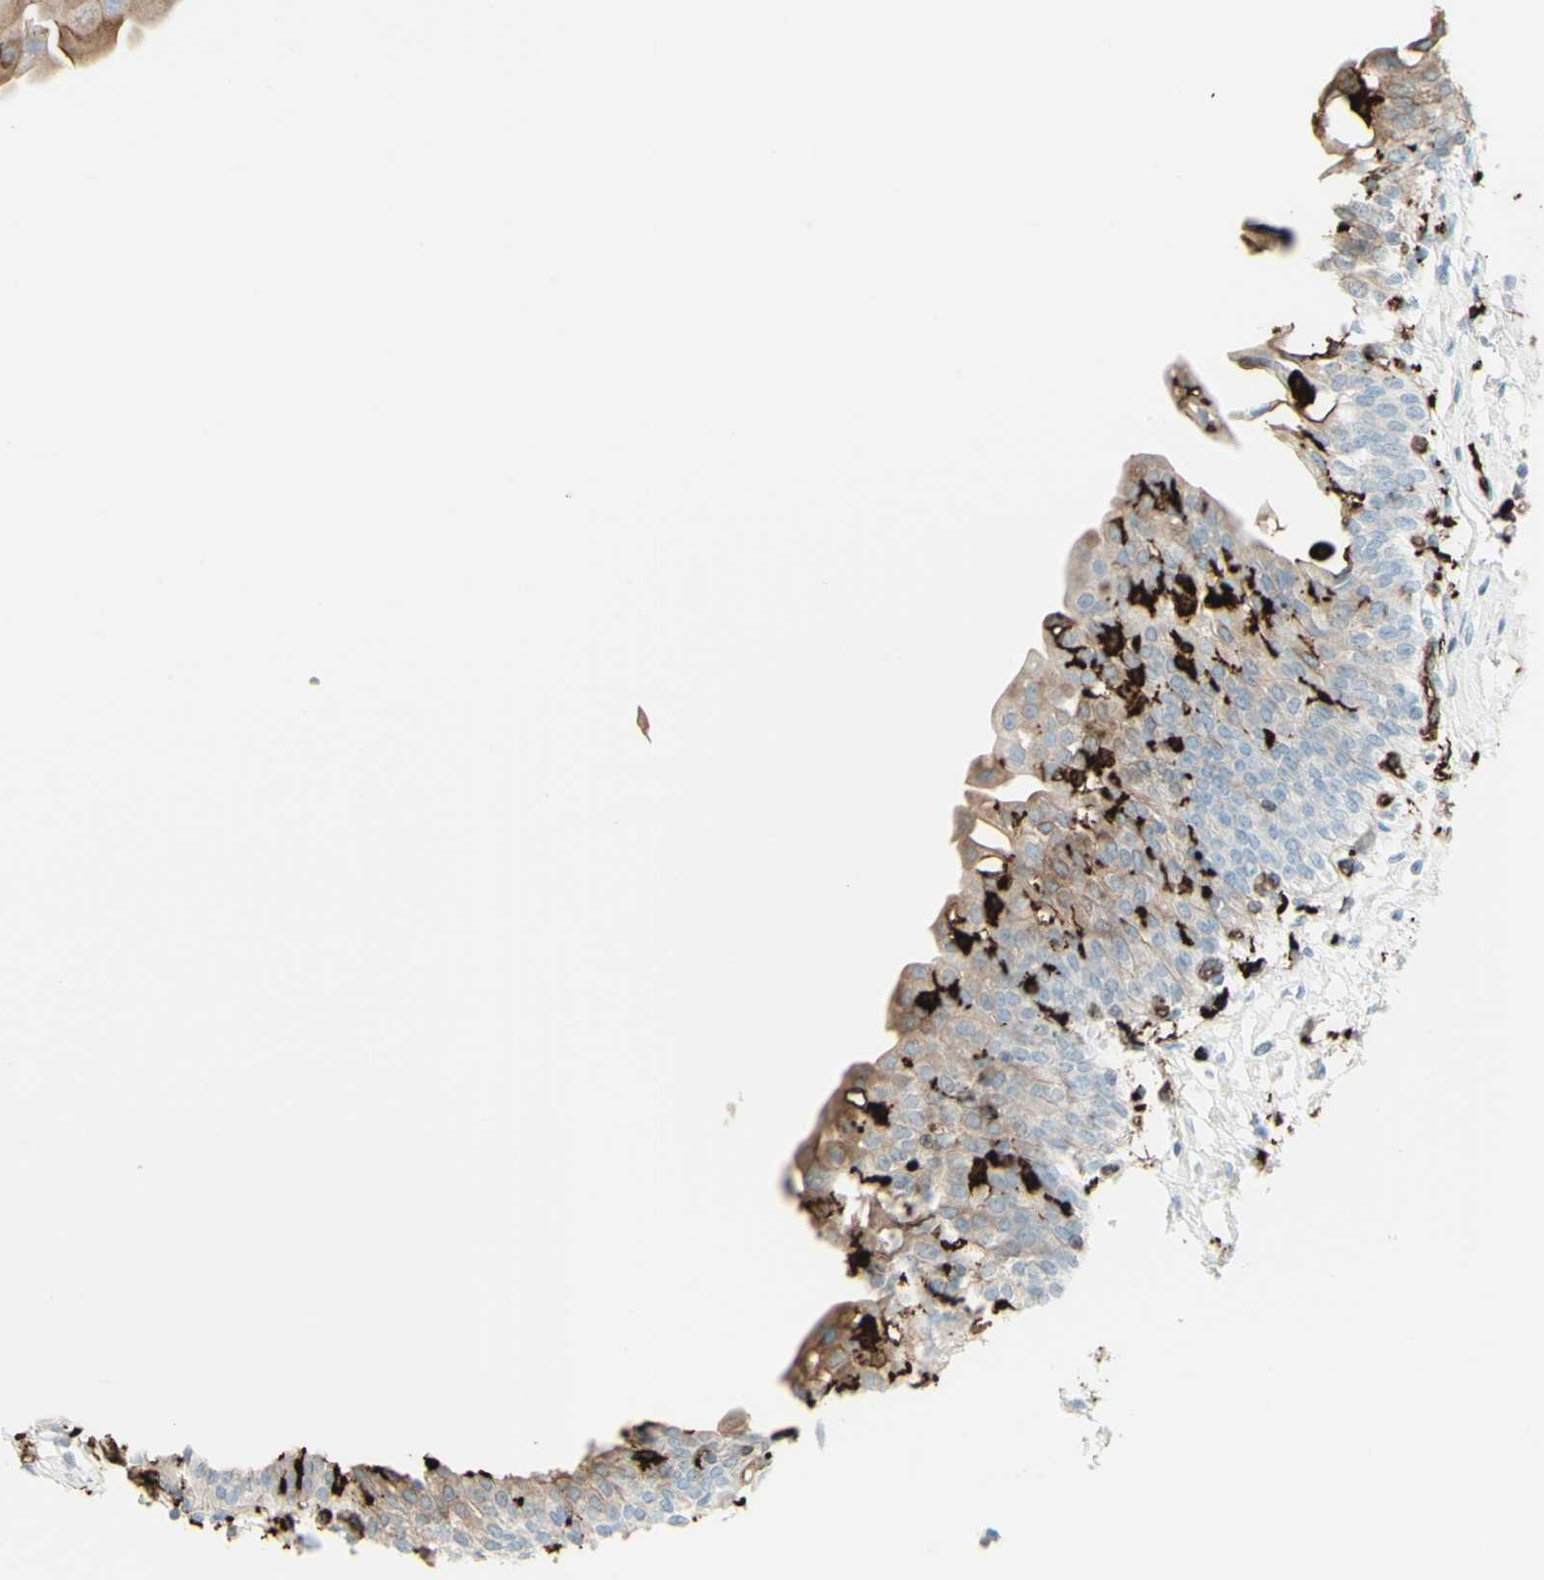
{"staining": {"intensity": "strong", "quantity": "<25%", "location": "cytoplasmic/membranous"}, "tissue": "urinary bladder", "cell_type": "Urothelial cells", "image_type": "normal", "snomed": [{"axis": "morphology", "description": "Normal tissue, NOS"}, {"axis": "topography", "description": "Urinary bladder"}], "caption": "Urinary bladder stained with DAB IHC shows medium levels of strong cytoplasmic/membranous staining in about <25% of urothelial cells.", "gene": "HLA", "patient": {"sex": "male", "age": 55}}